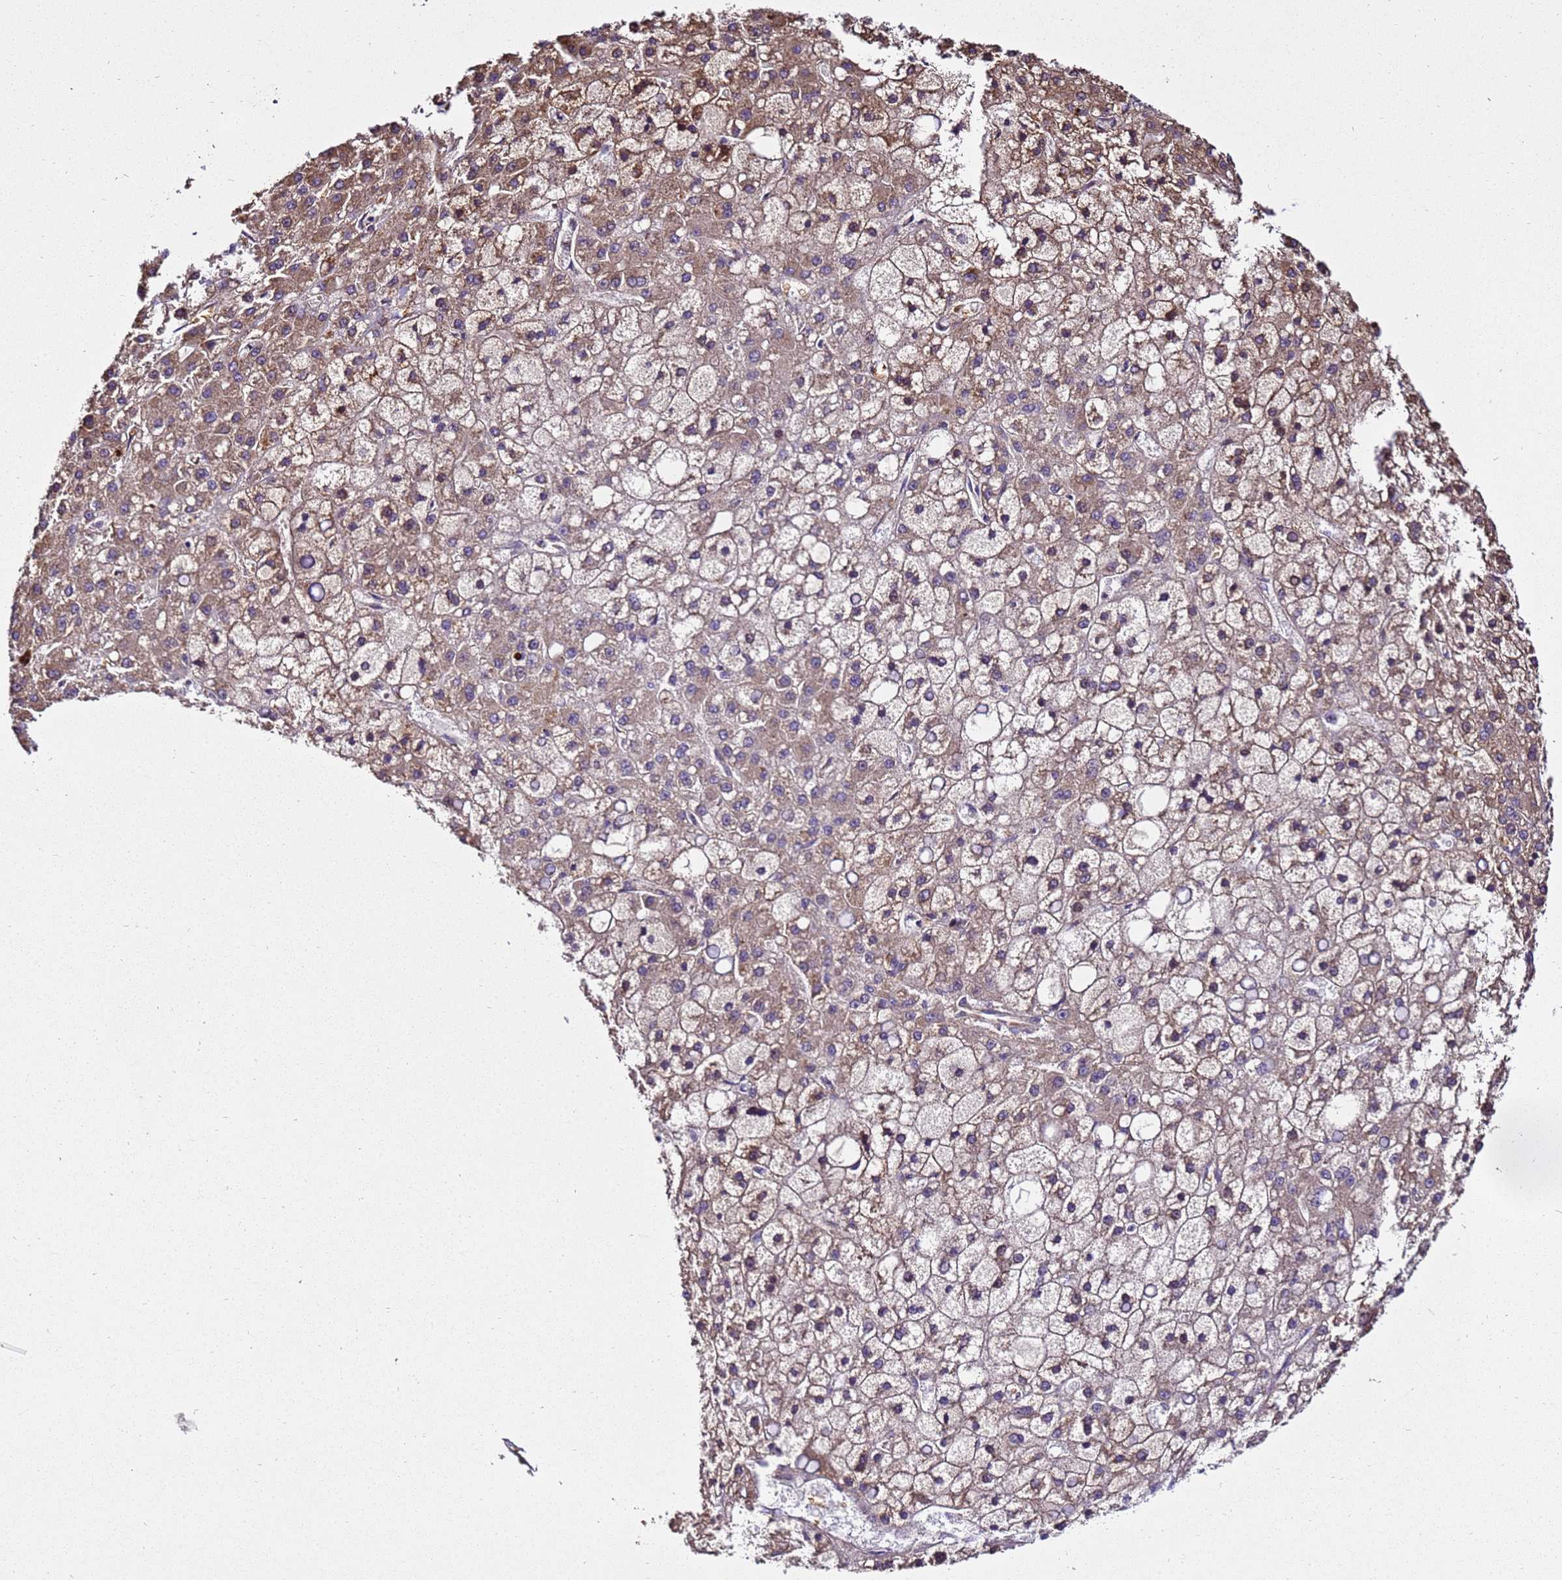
{"staining": {"intensity": "moderate", "quantity": "25%-75%", "location": "cytoplasmic/membranous"}, "tissue": "liver cancer", "cell_type": "Tumor cells", "image_type": "cancer", "snomed": [{"axis": "morphology", "description": "Carcinoma, Hepatocellular, NOS"}, {"axis": "topography", "description": "Liver"}], "caption": "High-magnification brightfield microscopy of hepatocellular carcinoma (liver) stained with DAB (3,3'-diaminobenzidine) (brown) and counterstained with hematoxylin (blue). tumor cells exhibit moderate cytoplasmic/membranous staining is present in approximately25%-75% of cells.", "gene": "LRRIQ1", "patient": {"sex": "male", "age": 67}}